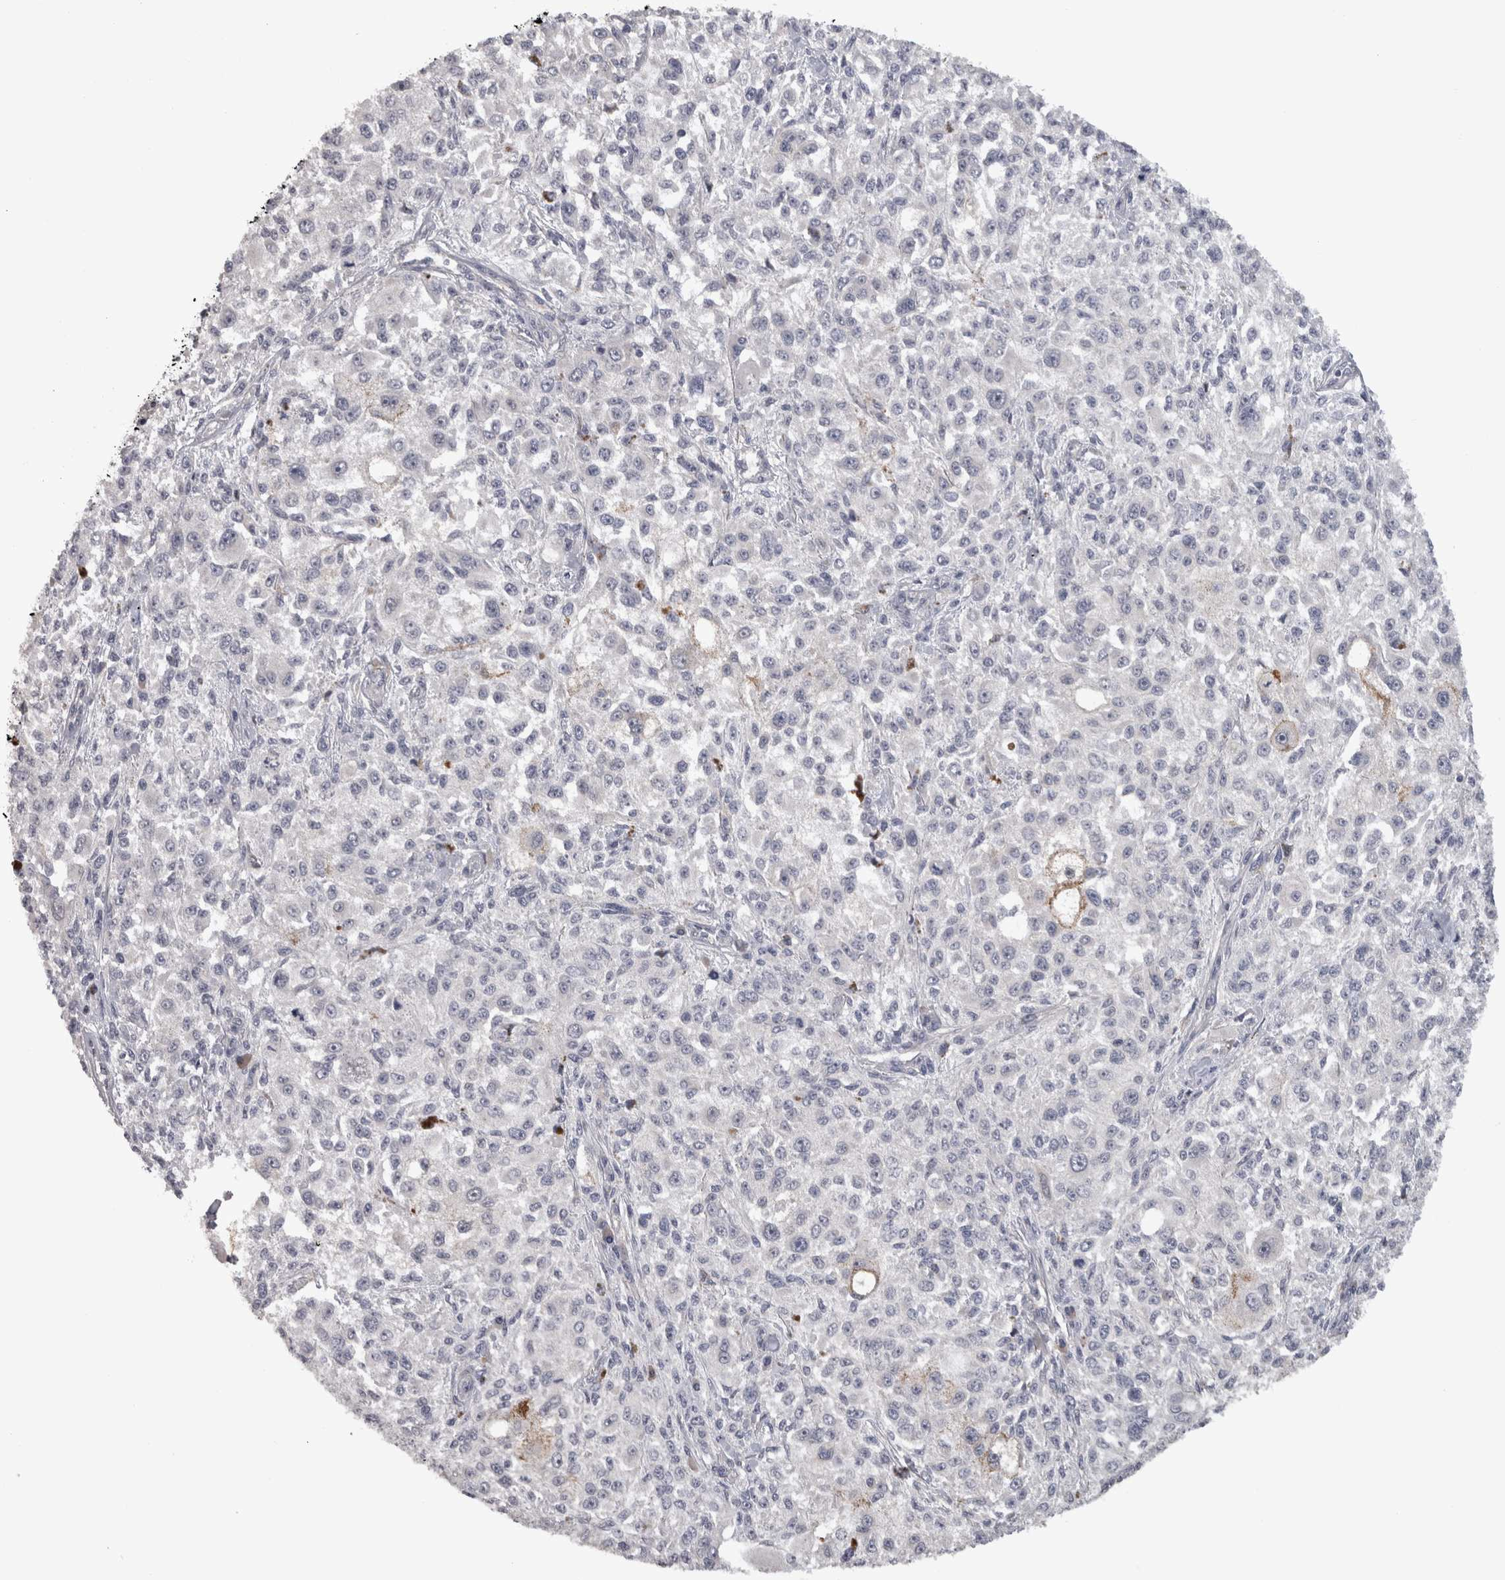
{"staining": {"intensity": "negative", "quantity": "none", "location": "none"}, "tissue": "melanoma", "cell_type": "Tumor cells", "image_type": "cancer", "snomed": [{"axis": "morphology", "description": "Necrosis, NOS"}, {"axis": "morphology", "description": "Malignant melanoma, NOS"}, {"axis": "topography", "description": "Skin"}], "caption": "Melanoma stained for a protein using immunohistochemistry (IHC) exhibits no expression tumor cells.", "gene": "RMDN1", "patient": {"sex": "female", "age": 87}}